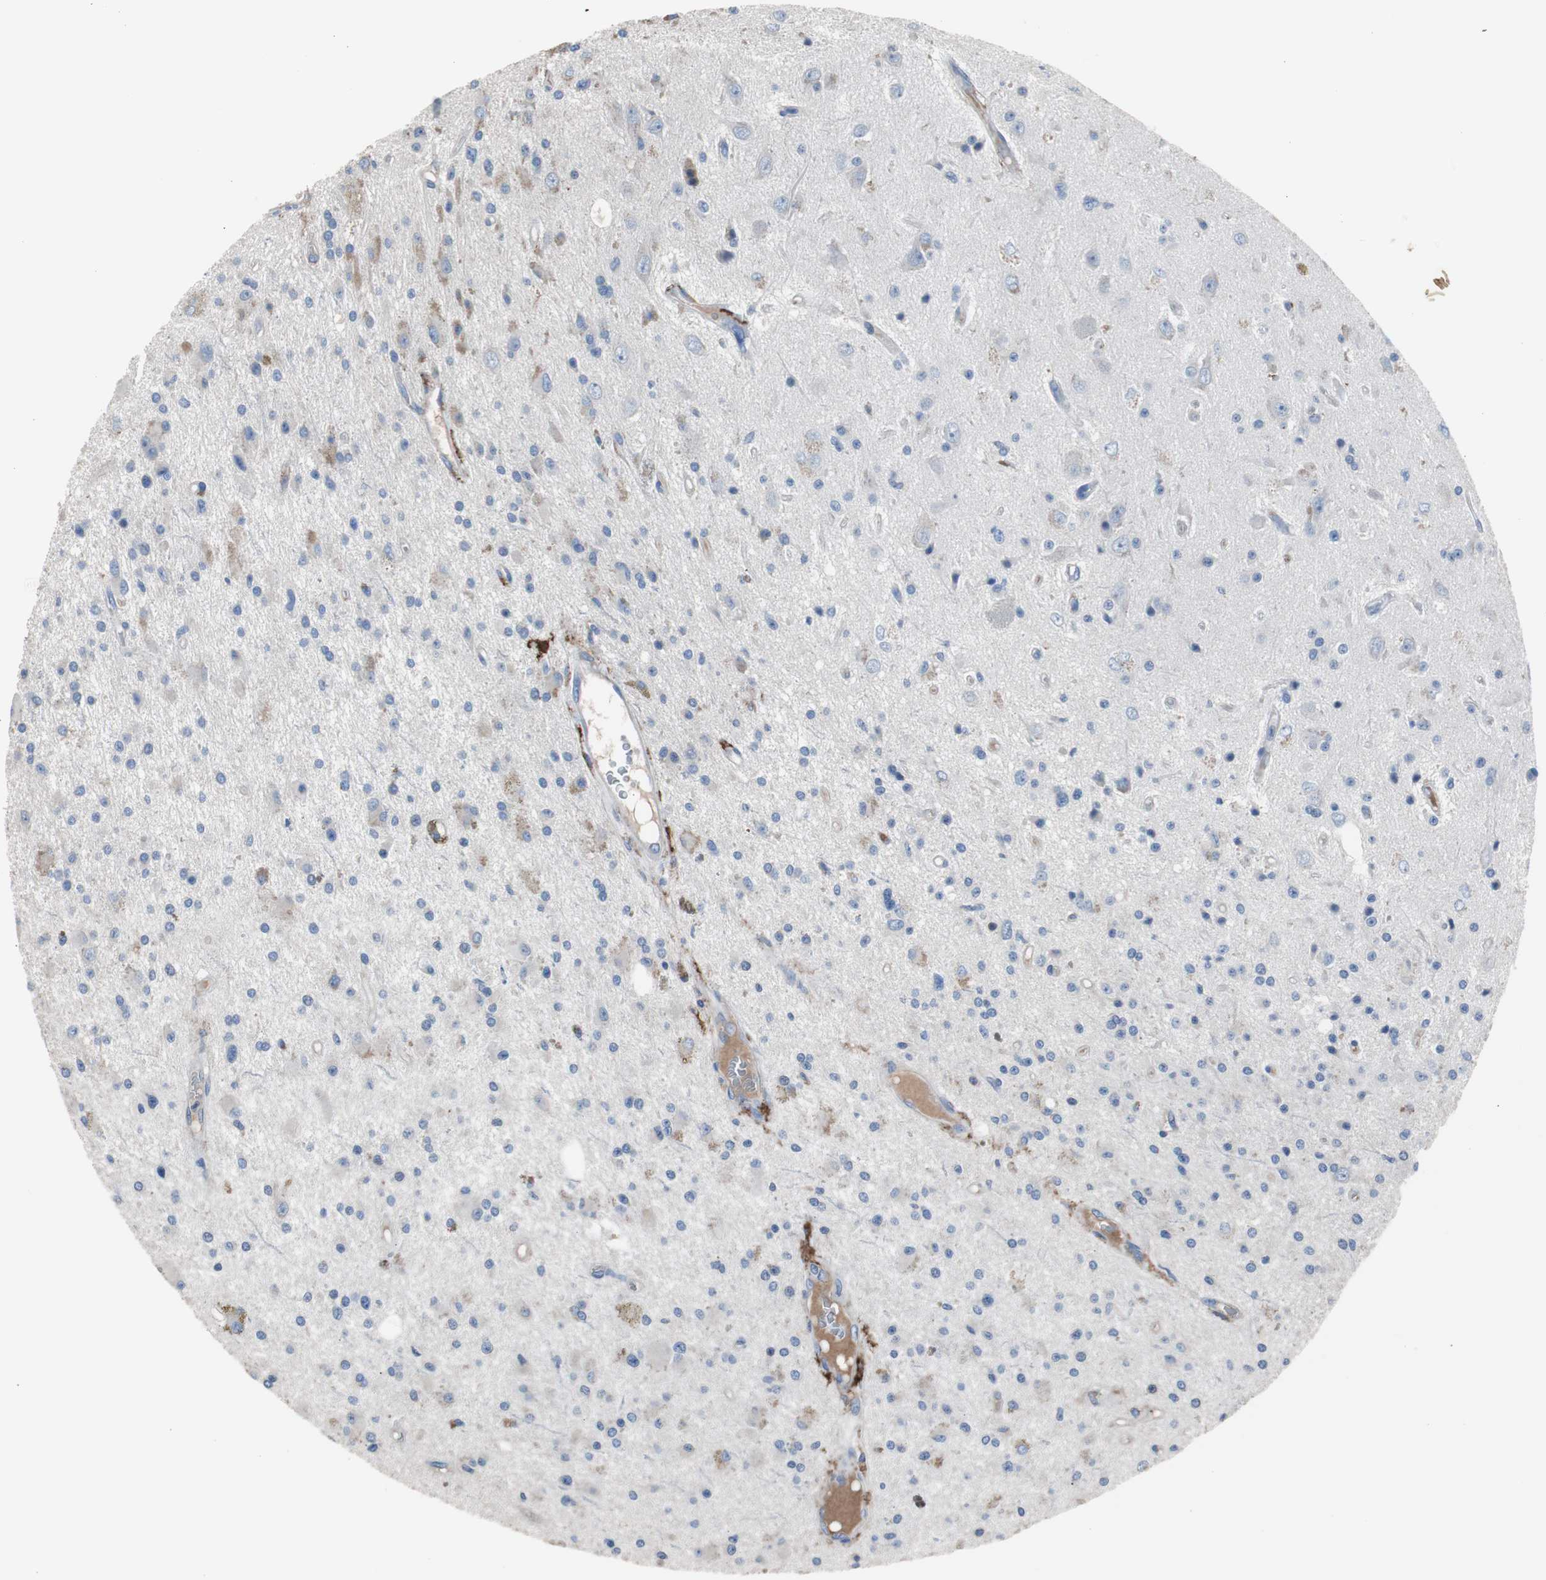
{"staining": {"intensity": "negative", "quantity": "none", "location": "none"}, "tissue": "glioma", "cell_type": "Tumor cells", "image_type": "cancer", "snomed": [{"axis": "morphology", "description": "Glioma, malignant, Low grade"}, {"axis": "topography", "description": "Brain"}], "caption": "Tumor cells show no significant protein positivity in glioma.", "gene": "FCGR2B", "patient": {"sex": "male", "age": 58}}